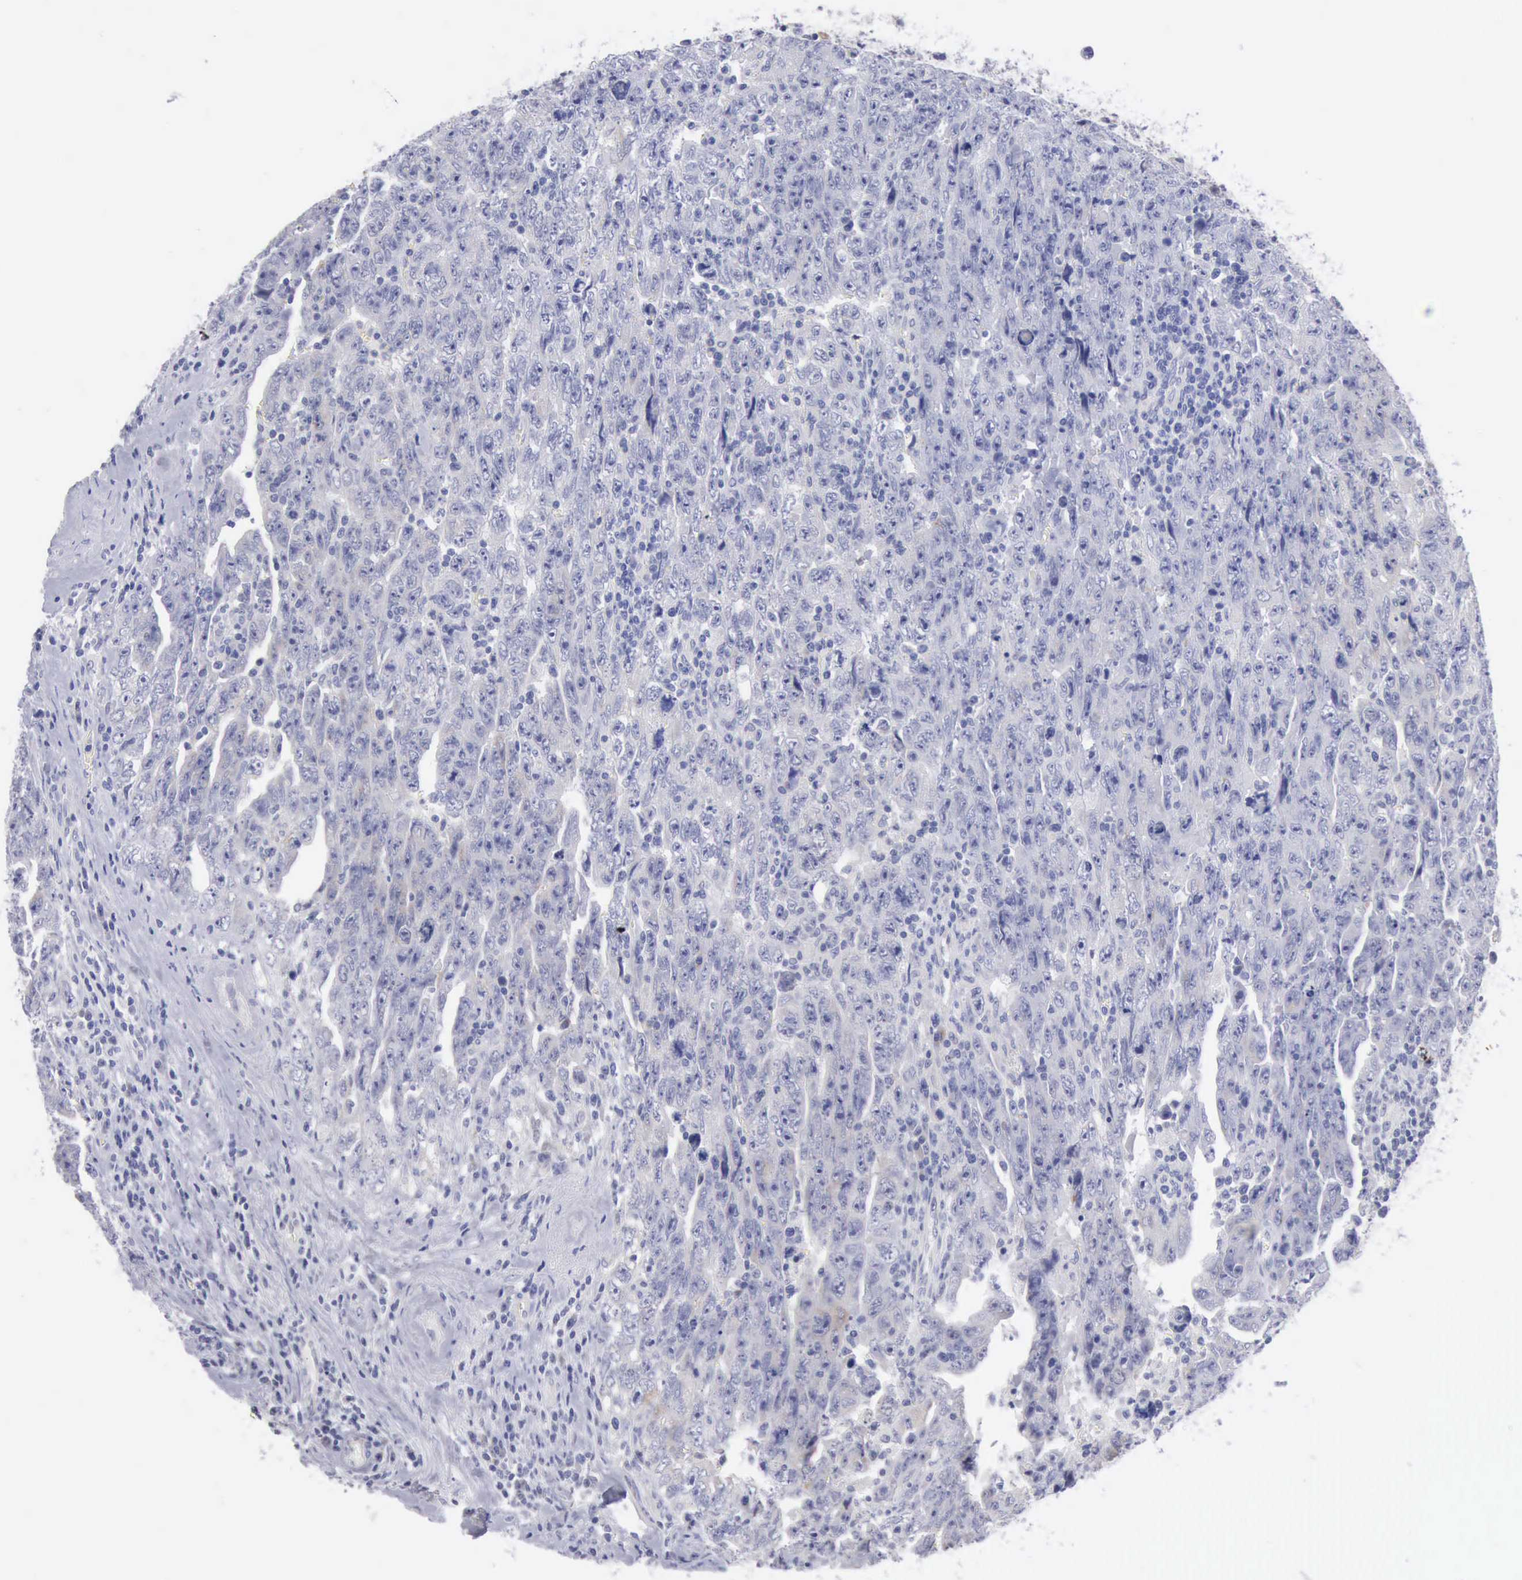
{"staining": {"intensity": "negative", "quantity": "none", "location": "none"}, "tissue": "testis cancer", "cell_type": "Tumor cells", "image_type": "cancer", "snomed": [{"axis": "morphology", "description": "Carcinoma, Embryonal, NOS"}, {"axis": "topography", "description": "Testis"}], "caption": "Tumor cells are negative for brown protein staining in testis cancer.", "gene": "ANGEL1", "patient": {"sex": "male", "age": 28}}